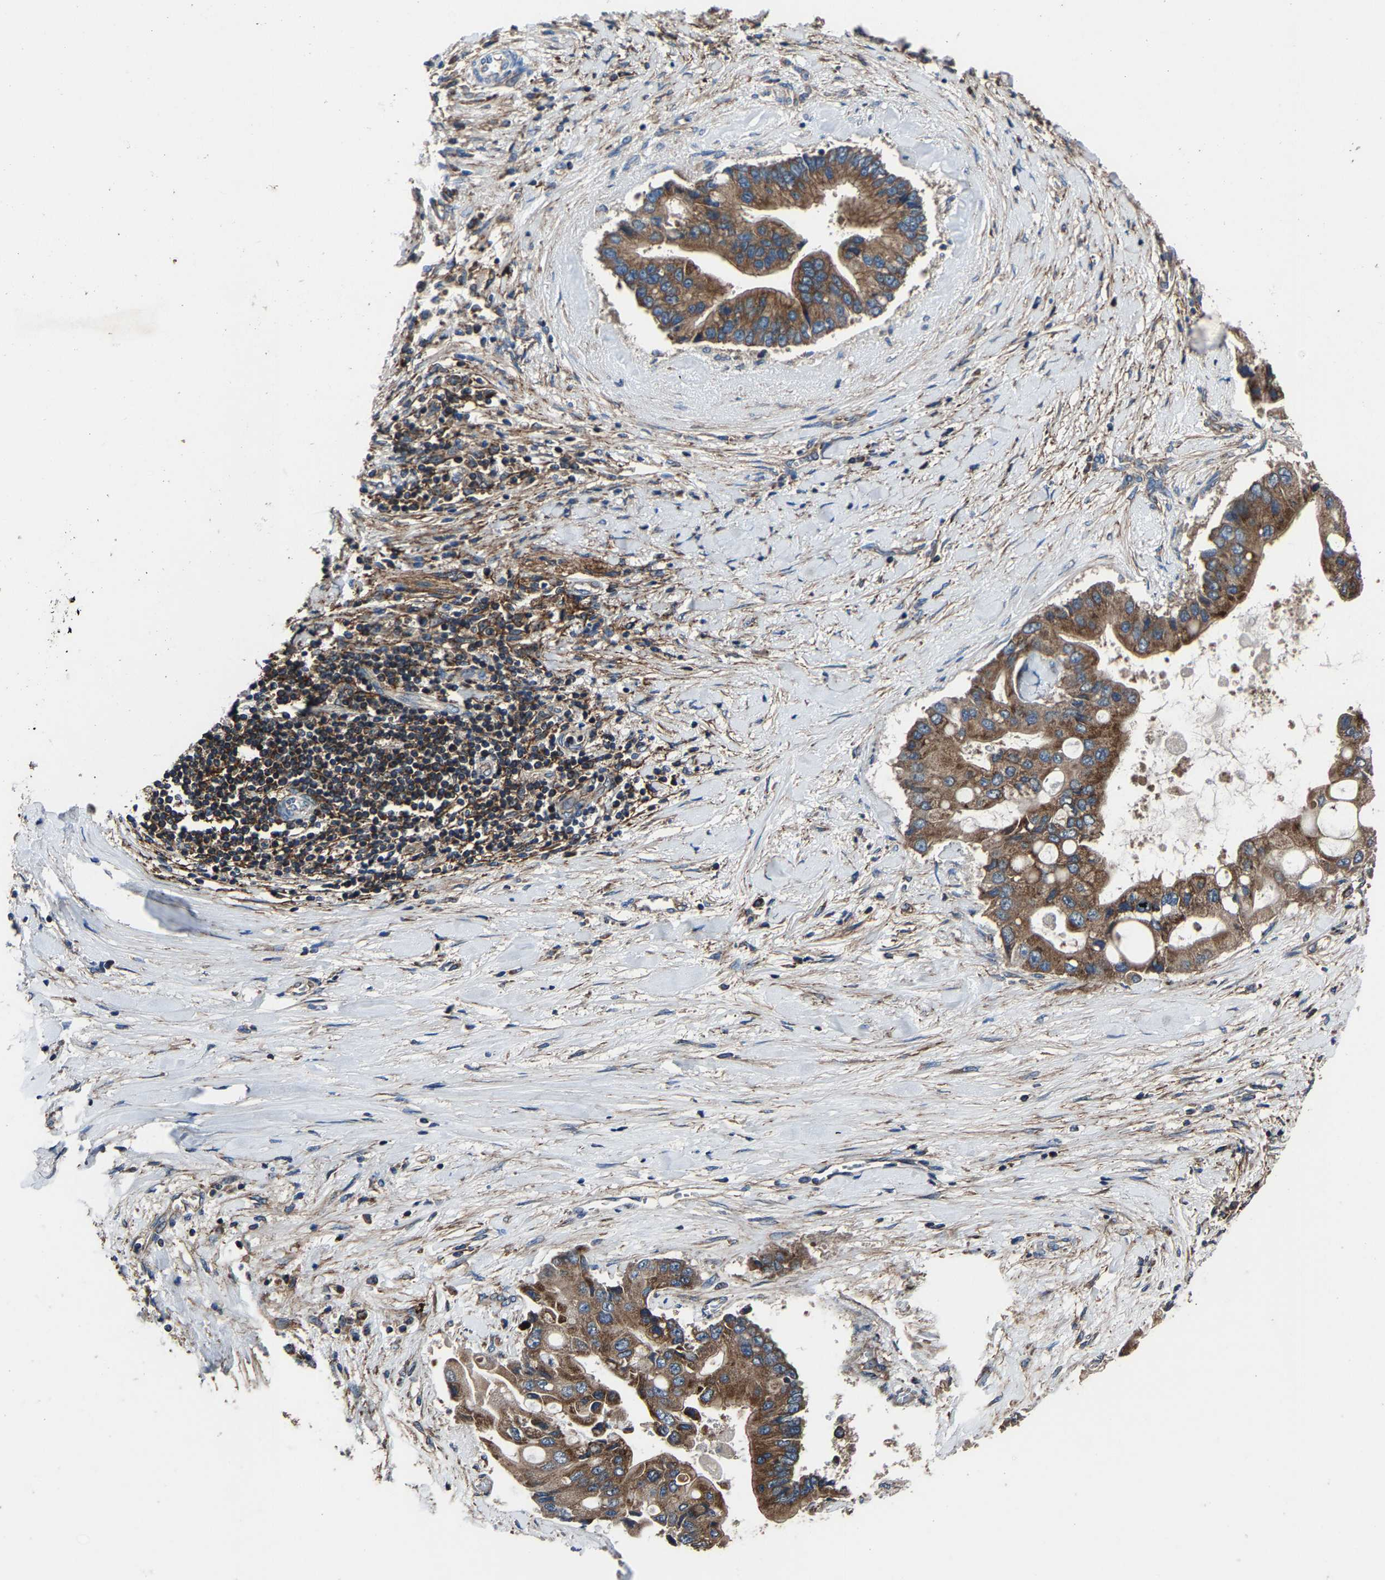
{"staining": {"intensity": "moderate", "quantity": ">75%", "location": "cytoplasmic/membranous"}, "tissue": "liver cancer", "cell_type": "Tumor cells", "image_type": "cancer", "snomed": [{"axis": "morphology", "description": "Cholangiocarcinoma"}, {"axis": "topography", "description": "Liver"}], "caption": "The histopathology image reveals staining of cholangiocarcinoma (liver), revealing moderate cytoplasmic/membranous protein staining (brown color) within tumor cells.", "gene": "KIAA1958", "patient": {"sex": "male", "age": 50}}